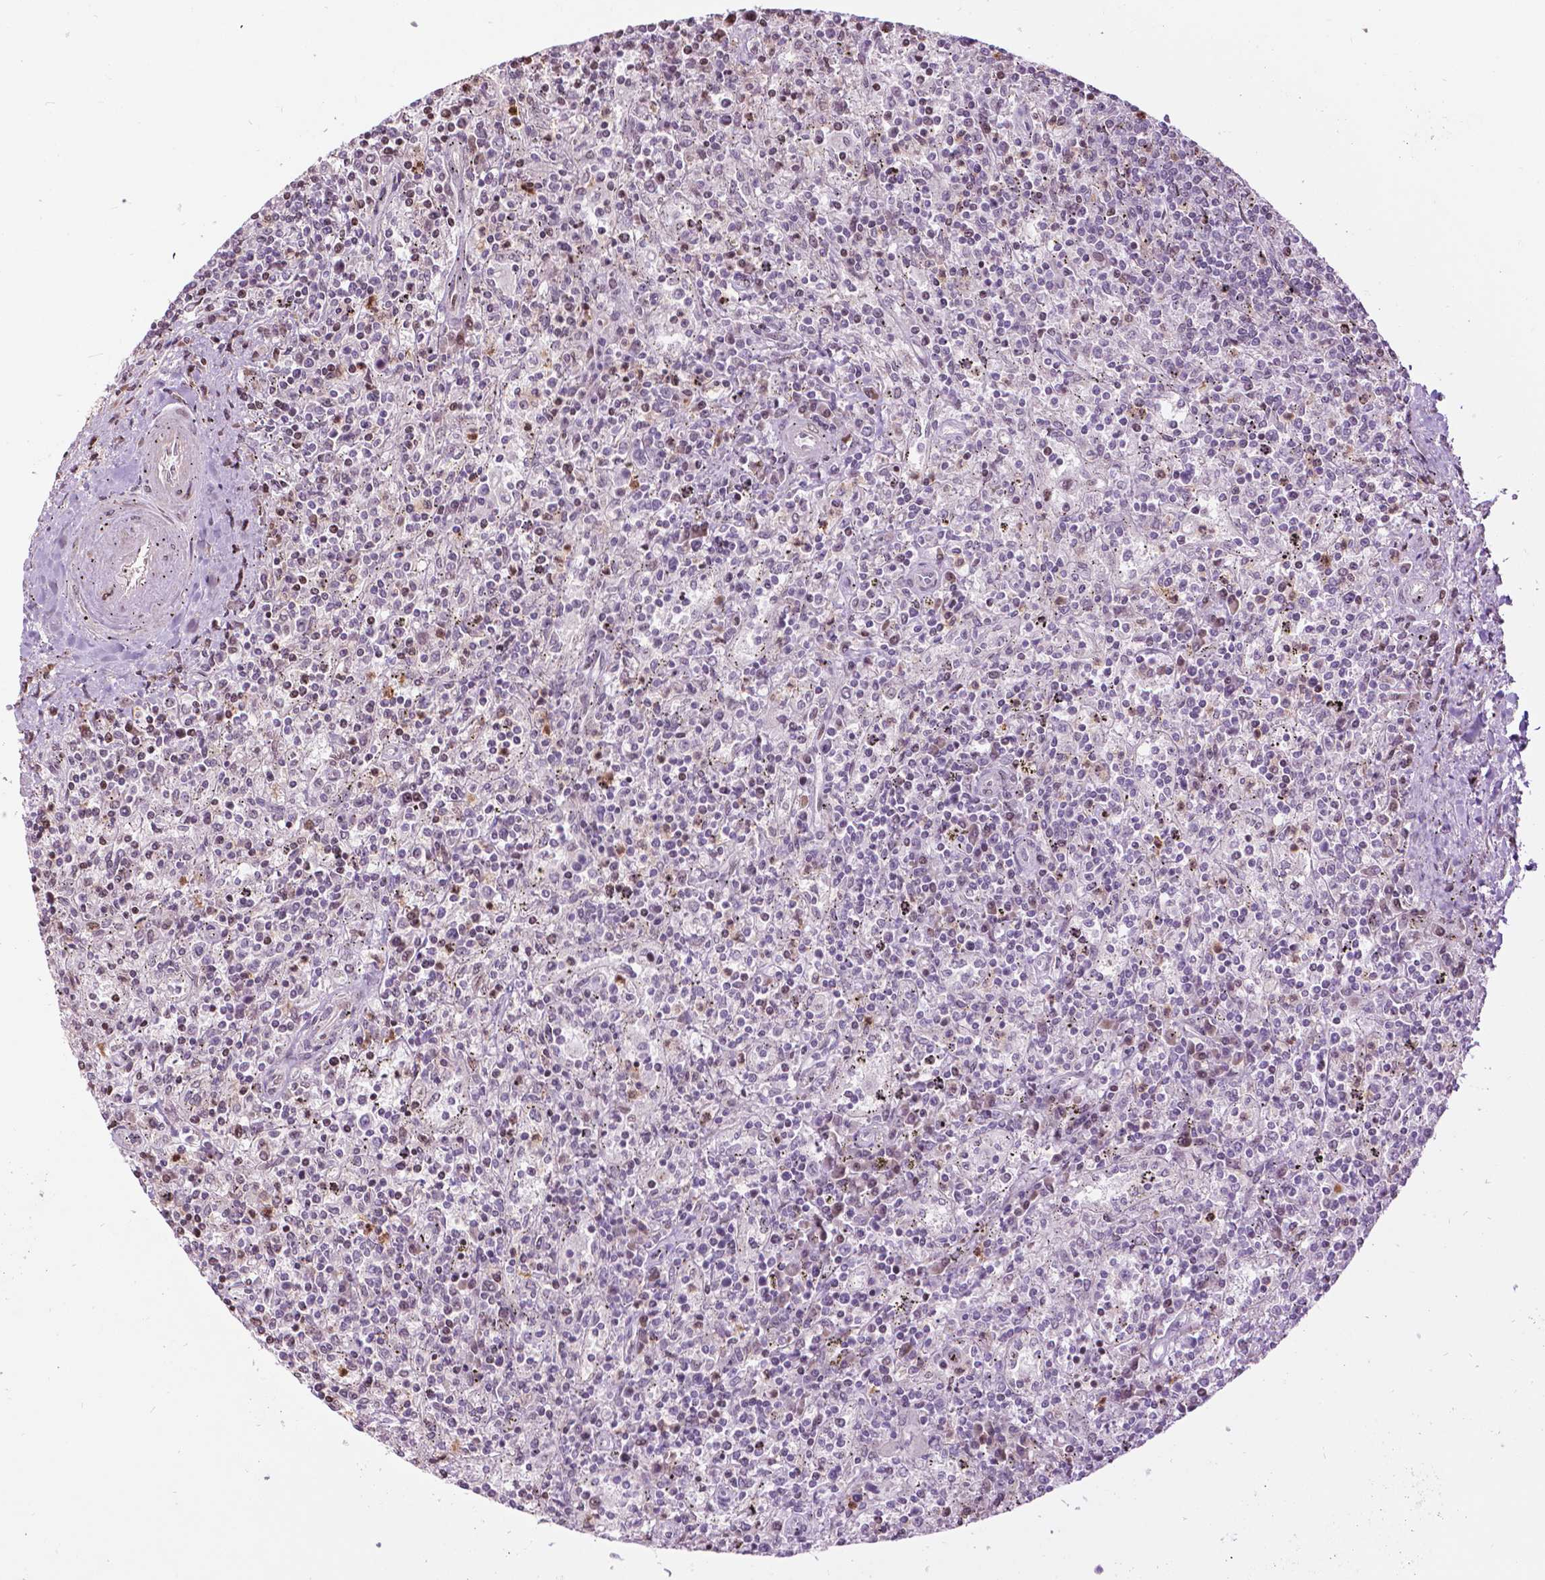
{"staining": {"intensity": "negative", "quantity": "none", "location": "none"}, "tissue": "lymphoma", "cell_type": "Tumor cells", "image_type": "cancer", "snomed": [{"axis": "morphology", "description": "Malignant lymphoma, non-Hodgkin's type, Low grade"}, {"axis": "topography", "description": "Spleen"}], "caption": "Malignant lymphoma, non-Hodgkin's type (low-grade) stained for a protein using IHC demonstrates no expression tumor cells.", "gene": "PTPN18", "patient": {"sex": "male", "age": 62}}